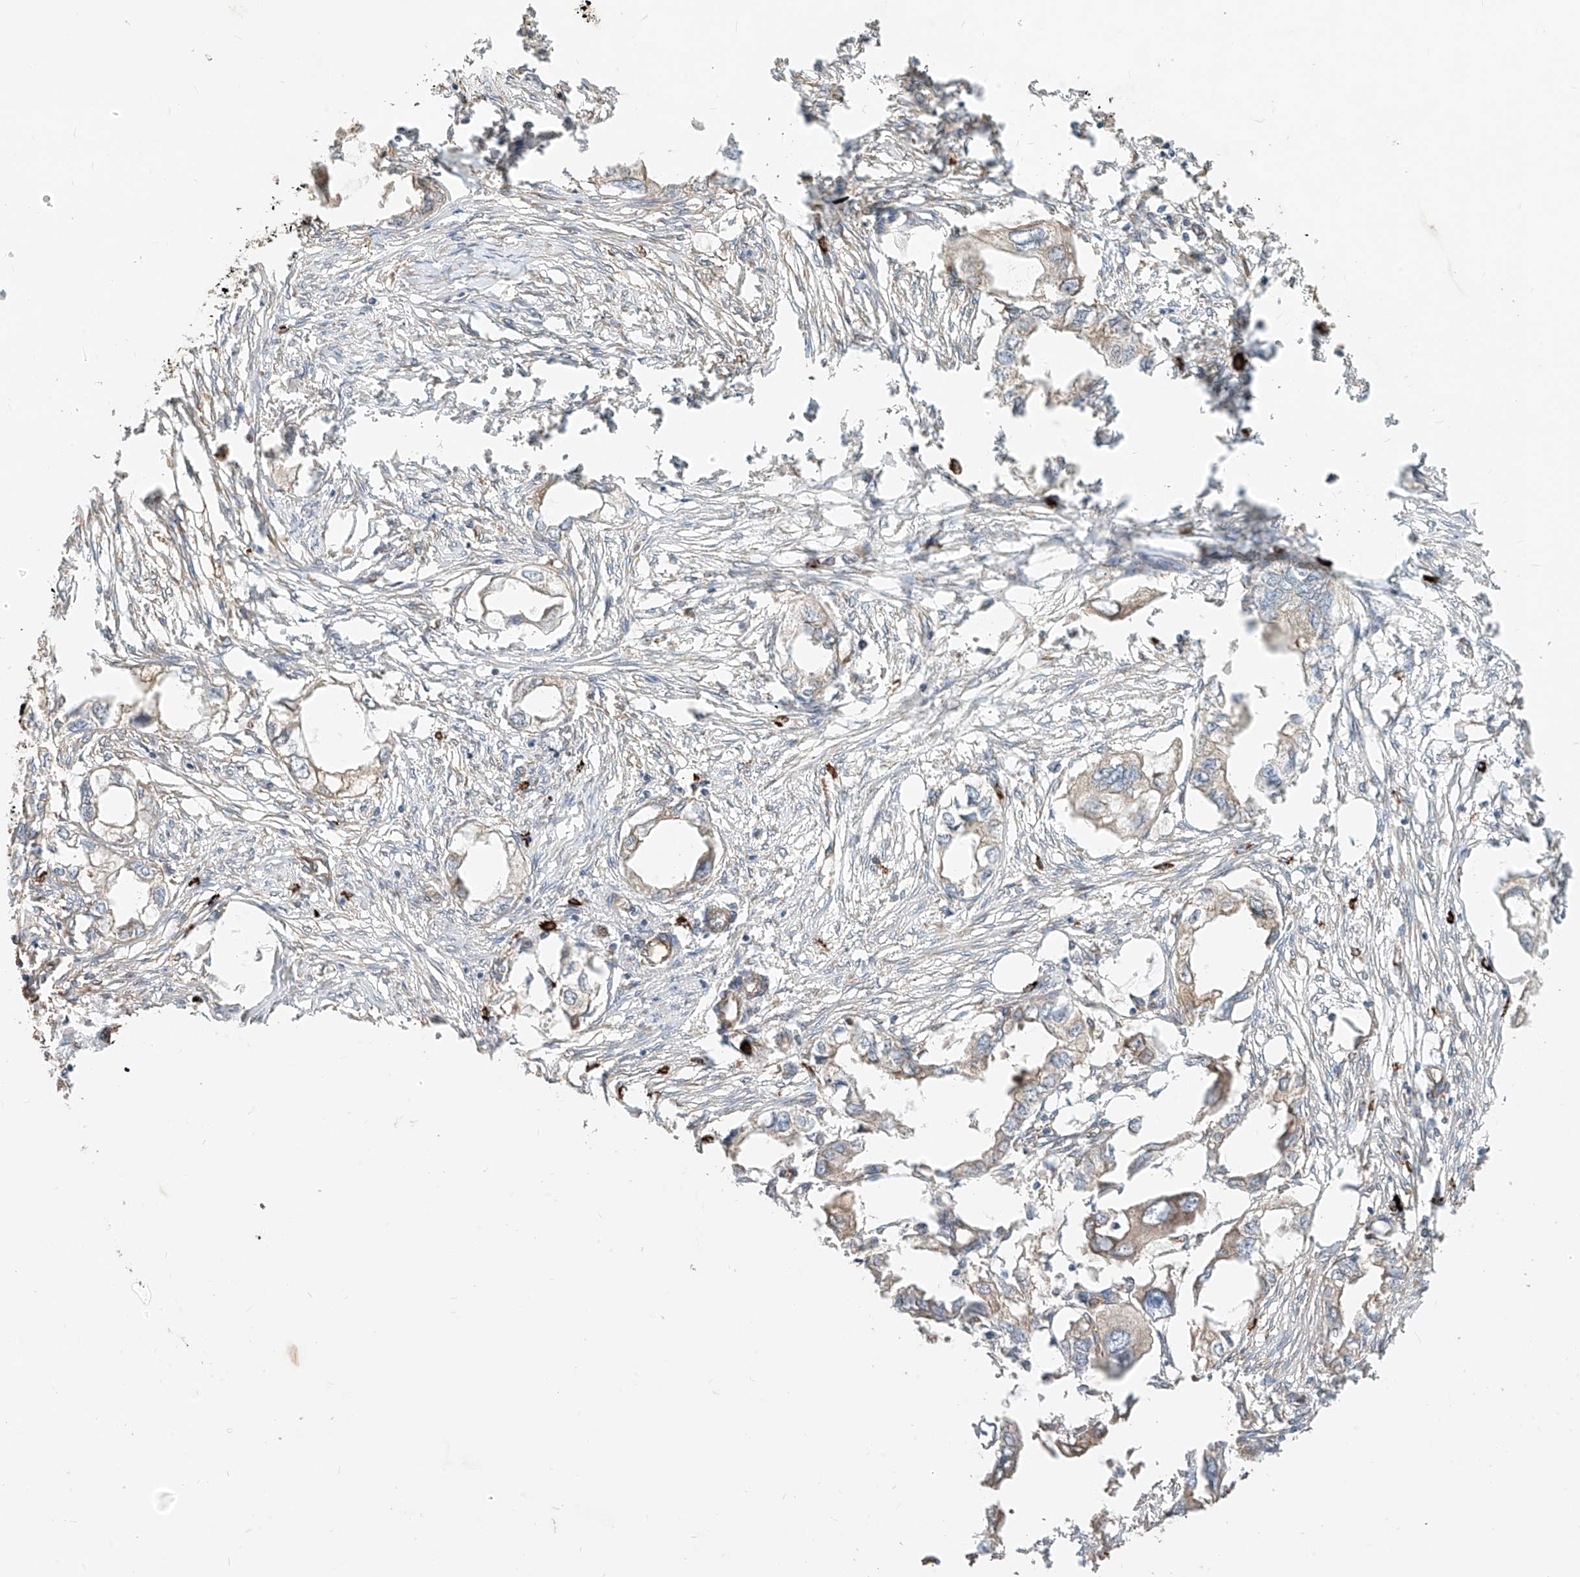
{"staining": {"intensity": "weak", "quantity": "<25%", "location": "cytoplasmic/membranous"}, "tissue": "endometrial cancer", "cell_type": "Tumor cells", "image_type": "cancer", "snomed": [{"axis": "morphology", "description": "Adenocarcinoma, NOS"}, {"axis": "morphology", "description": "Adenocarcinoma, metastatic, NOS"}, {"axis": "topography", "description": "Adipose tissue"}, {"axis": "topography", "description": "Endometrium"}], "caption": "This micrograph is of endometrial cancer (metastatic adenocarcinoma) stained with immunohistochemistry (IHC) to label a protein in brown with the nuclei are counter-stained blue. There is no staining in tumor cells.", "gene": "MTUS2", "patient": {"sex": "female", "age": 67}}